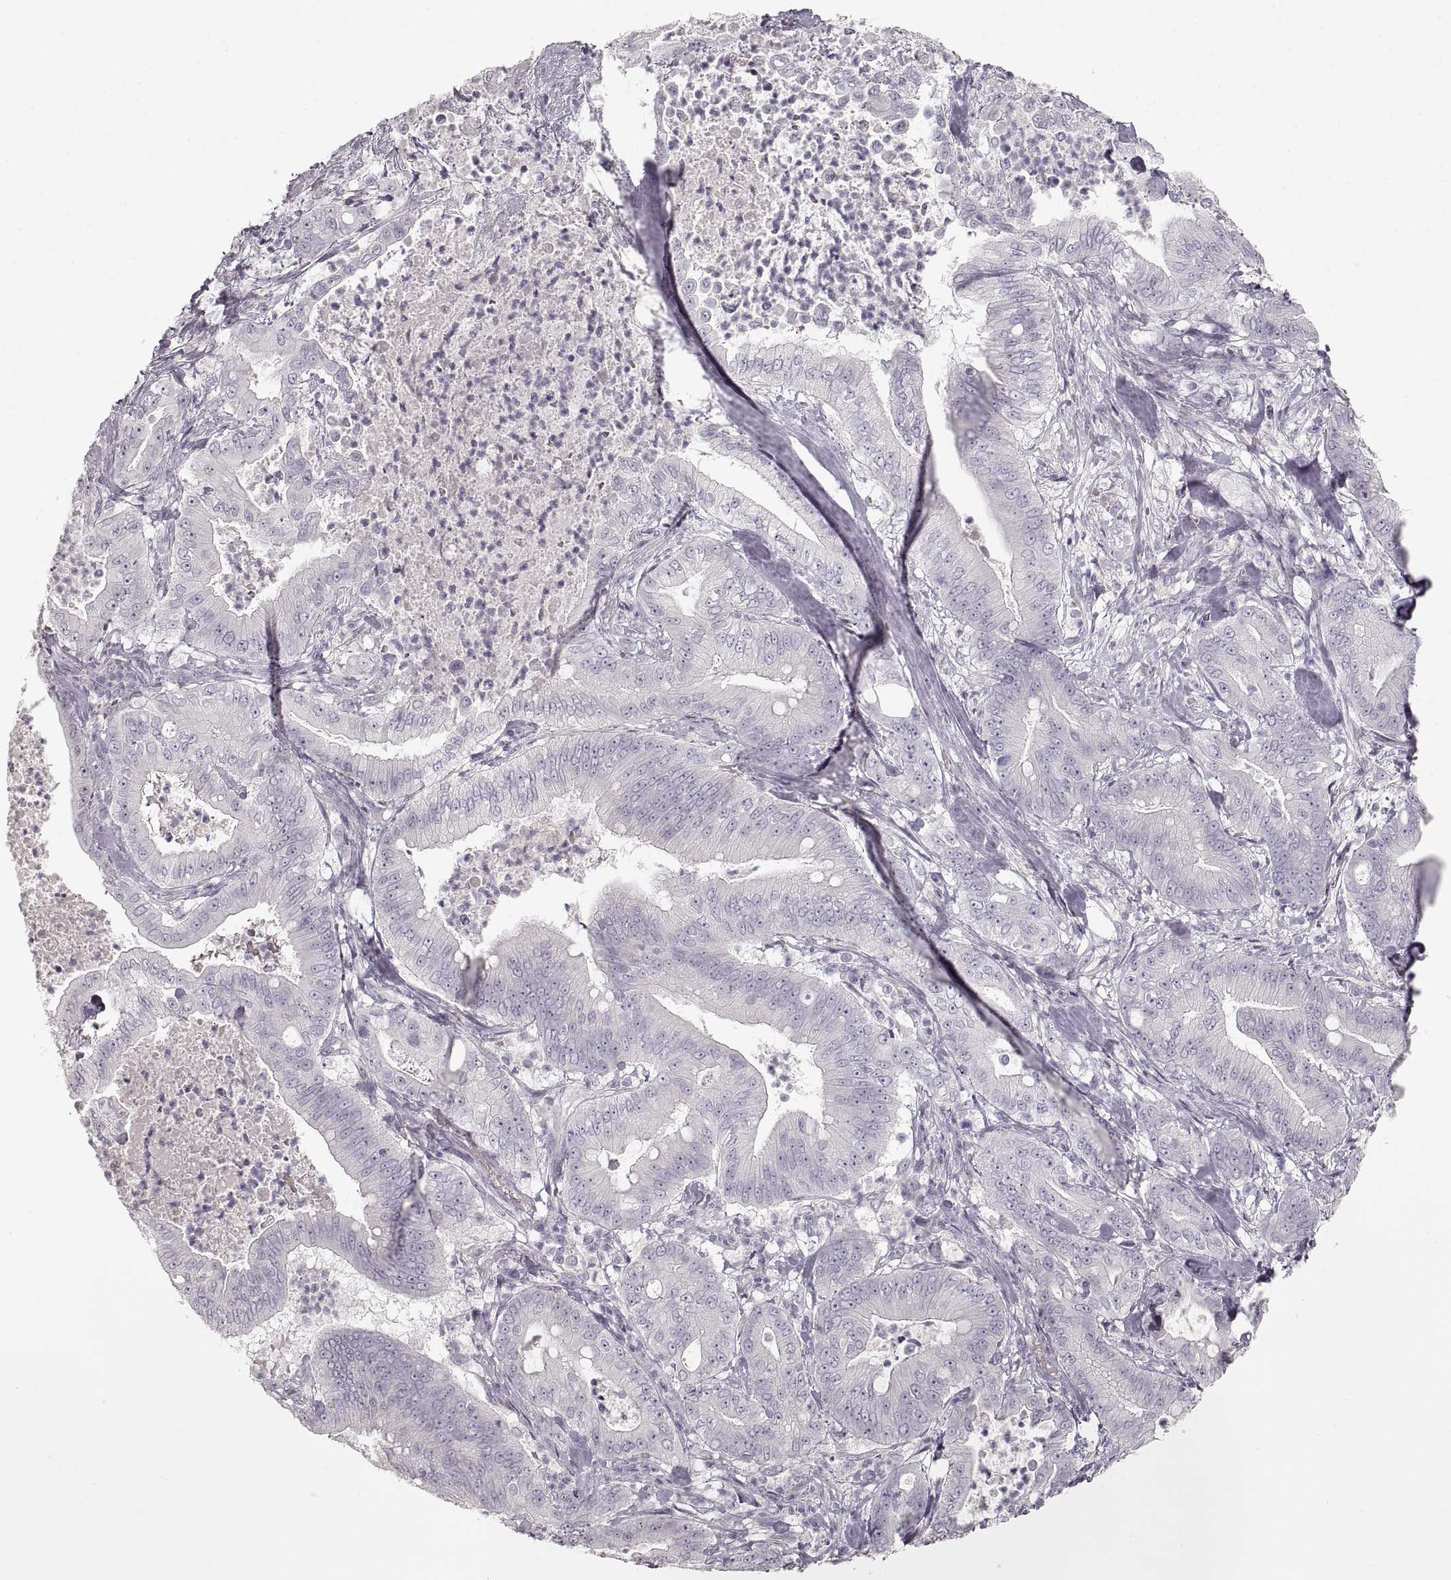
{"staining": {"intensity": "negative", "quantity": "none", "location": "none"}, "tissue": "pancreatic cancer", "cell_type": "Tumor cells", "image_type": "cancer", "snomed": [{"axis": "morphology", "description": "Adenocarcinoma, NOS"}, {"axis": "topography", "description": "Pancreas"}], "caption": "Adenocarcinoma (pancreatic) stained for a protein using immunohistochemistry exhibits no expression tumor cells.", "gene": "PCSK2", "patient": {"sex": "male", "age": 71}}